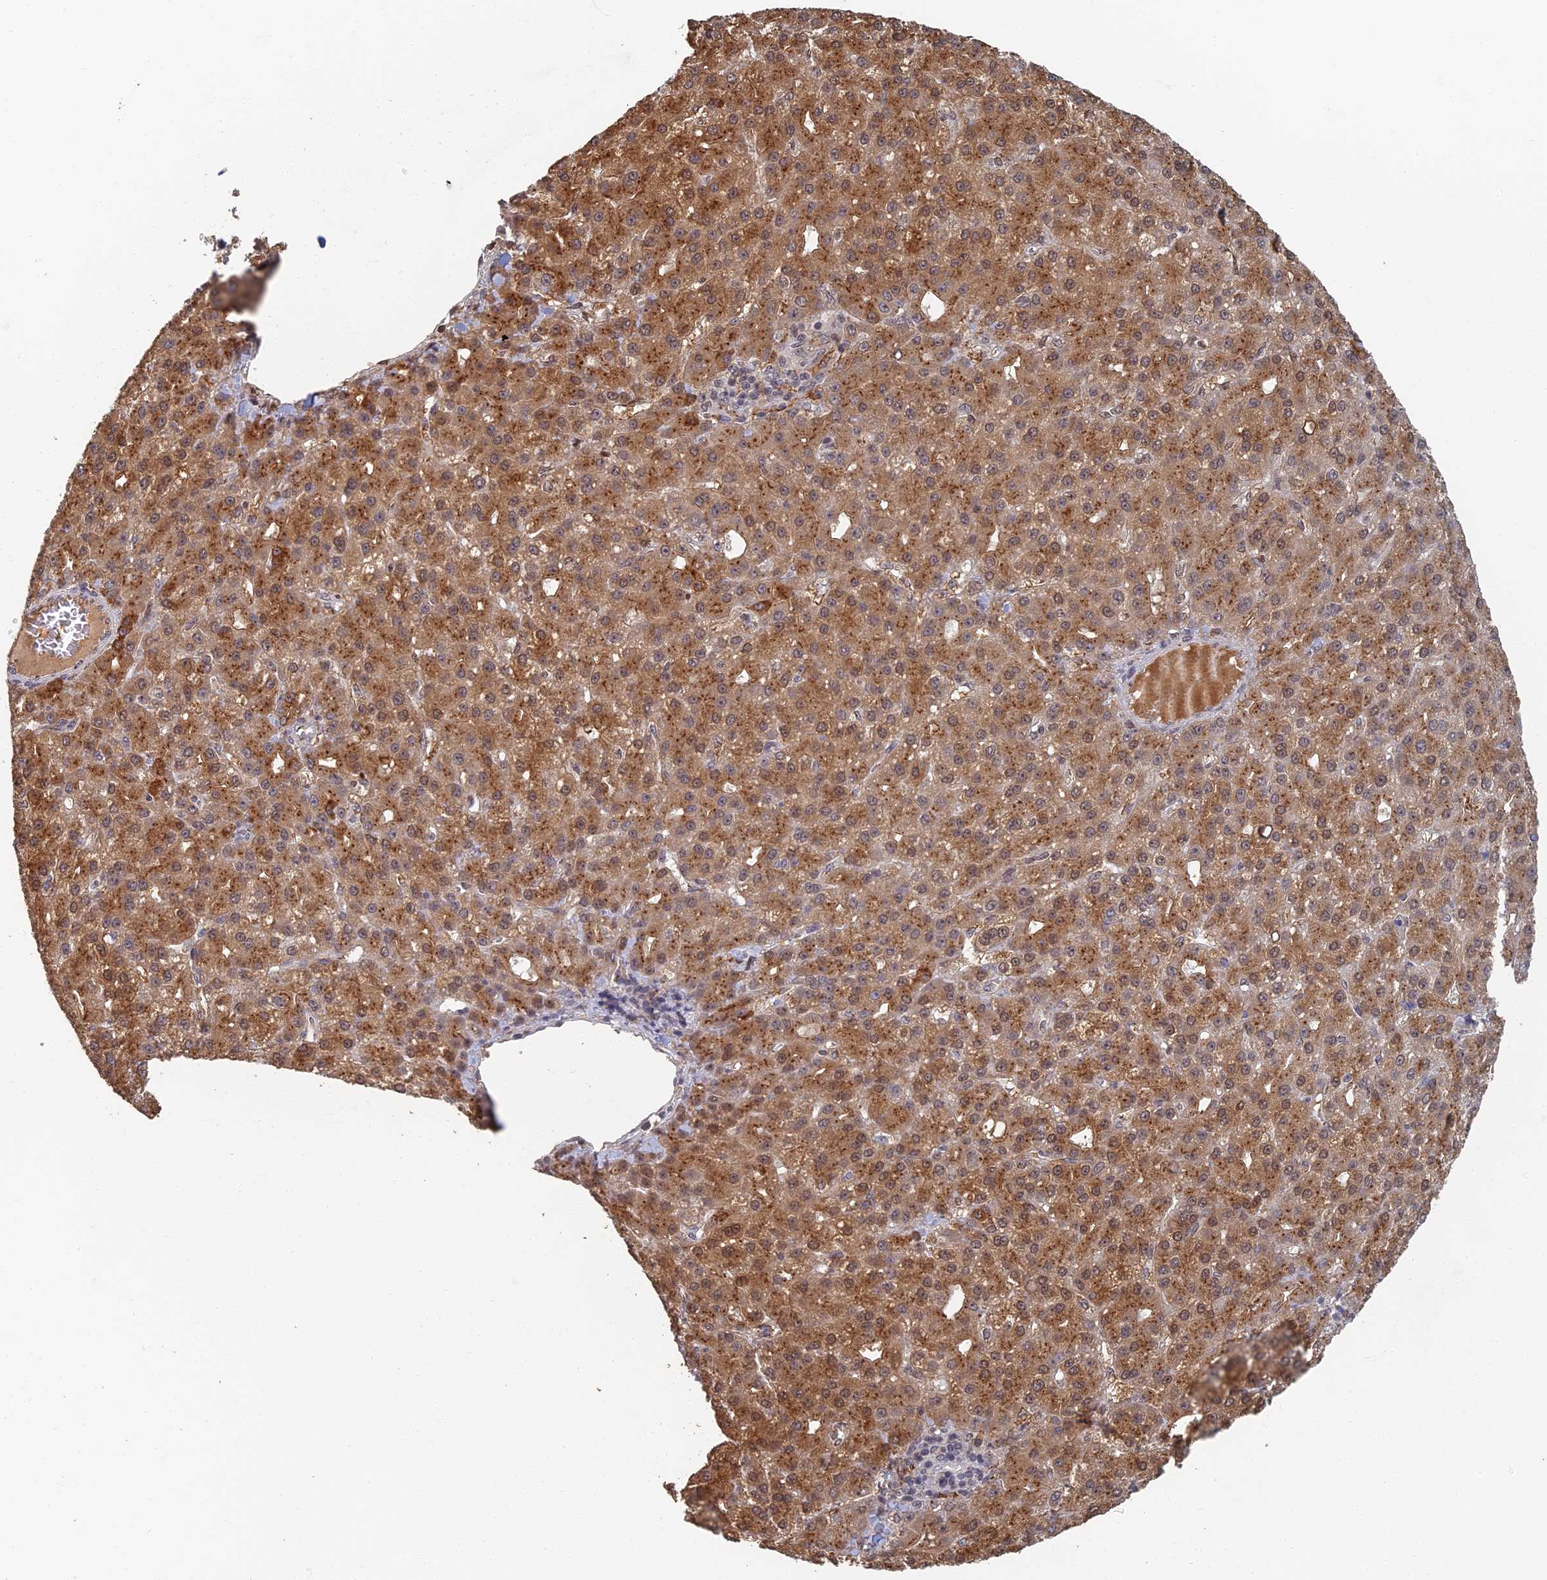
{"staining": {"intensity": "moderate", "quantity": ">75%", "location": "cytoplasmic/membranous"}, "tissue": "liver cancer", "cell_type": "Tumor cells", "image_type": "cancer", "snomed": [{"axis": "morphology", "description": "Carcinoma, Hepatocellular, NOS"}, {"axis": "topography", "description": "Liver"}], "caption": "IHC (DAB (3,3'-diaminobenzidine)) staining of liver cancer (hepatocellular carcinoma) exhibits moderate cytoplasmic/membranous protein expression in about >75% of tumor cells.", "gene": "GPATCH1", "patient": {"sex": "male", "age": 67}}